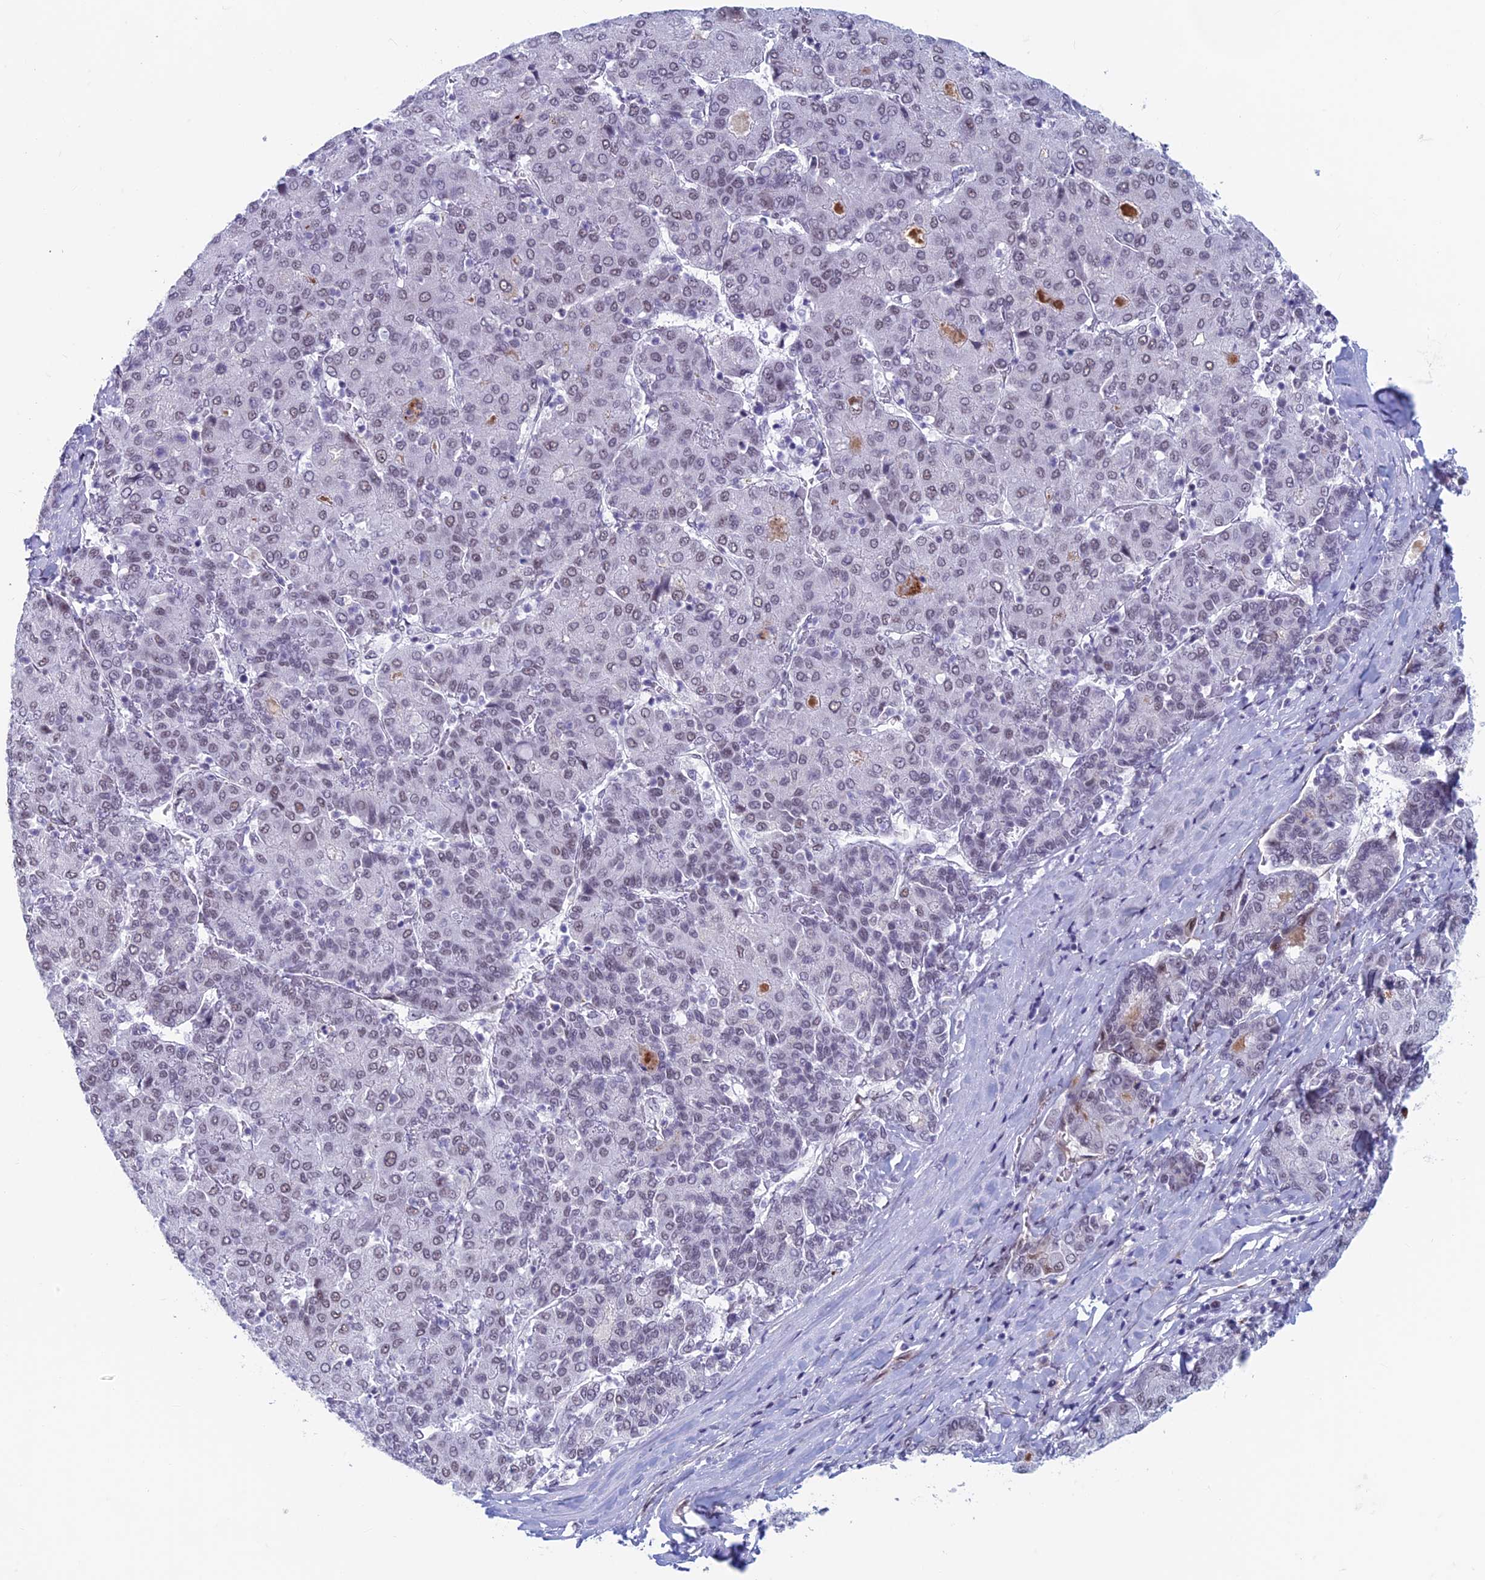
{"staining": {"intensity": "weak", "quantity": "<25%", "location": "nuclear"}, "tissue": "liver cancer", "cell_type": "Tumor cells", "image_type": "cancer", "snomed": [{"axis": "morphology", "description": "Carcinoma, Hepatocellular, NOS"}, {"axis": "topography", "description": "Liver"}], "caption": "An immunohistochemistry micrograph of liver cancer is shown. There is no staining in tumor cells of liver cancer.", "gene": "ASH2L", "patient": {"sex": "male", "age": 65}}